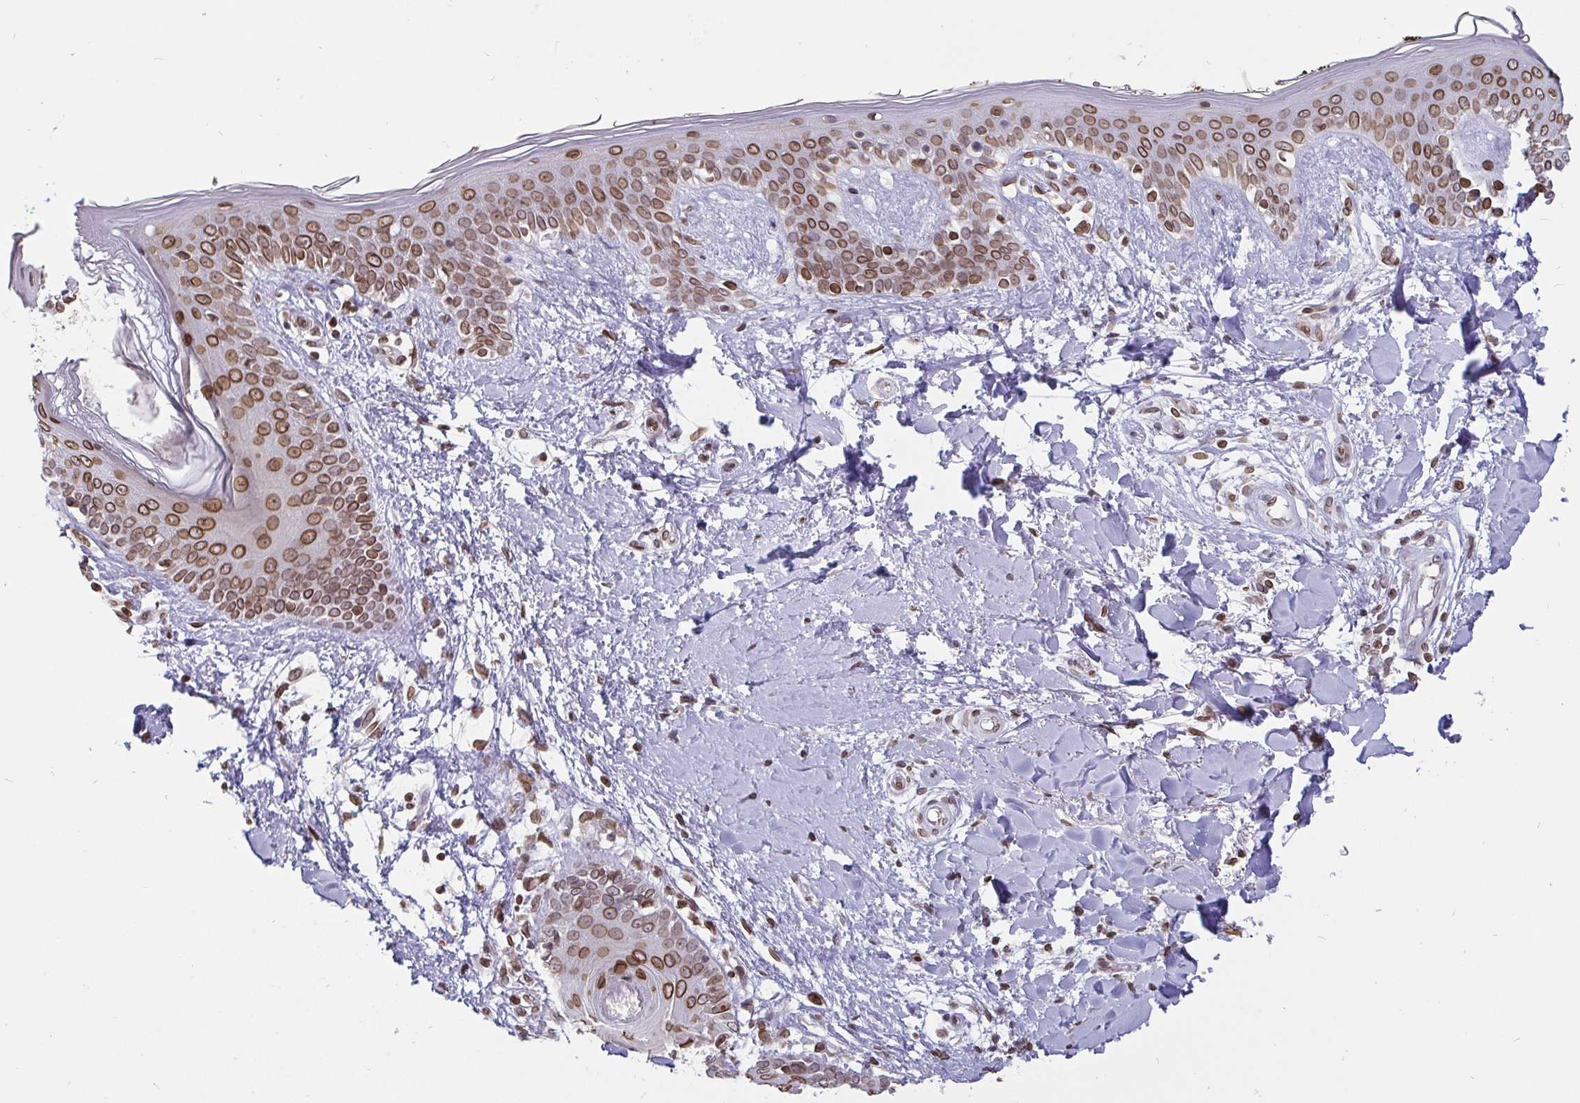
{"staining": {"intensity": "moderate", "quantity": ">75%", "location": "cytoplasmic/membranous,nuclear"}, "tissue": "skin", "cell_type": "Fibroblasts", "image_type": "normal", "snomed": [{"axis": "morphology", "description": "Normal tissue, NOS"}, {"axis": "topography", "description": "Skin"}], "caption": "The image reveals immunohistochemical staining of benign skin. There is moderate cytoplasmic/membranous,nuclear positivity is identified in approximately >75% of fibroblasts. The staining is performed using DAB (3,3'-diaminobenzidine) brown chromogen to label protein expression. The nuclei are counter-stained blue using hematoxylin.", "gene": "EMD", "patient": {"sex": "female", "age": 34}}